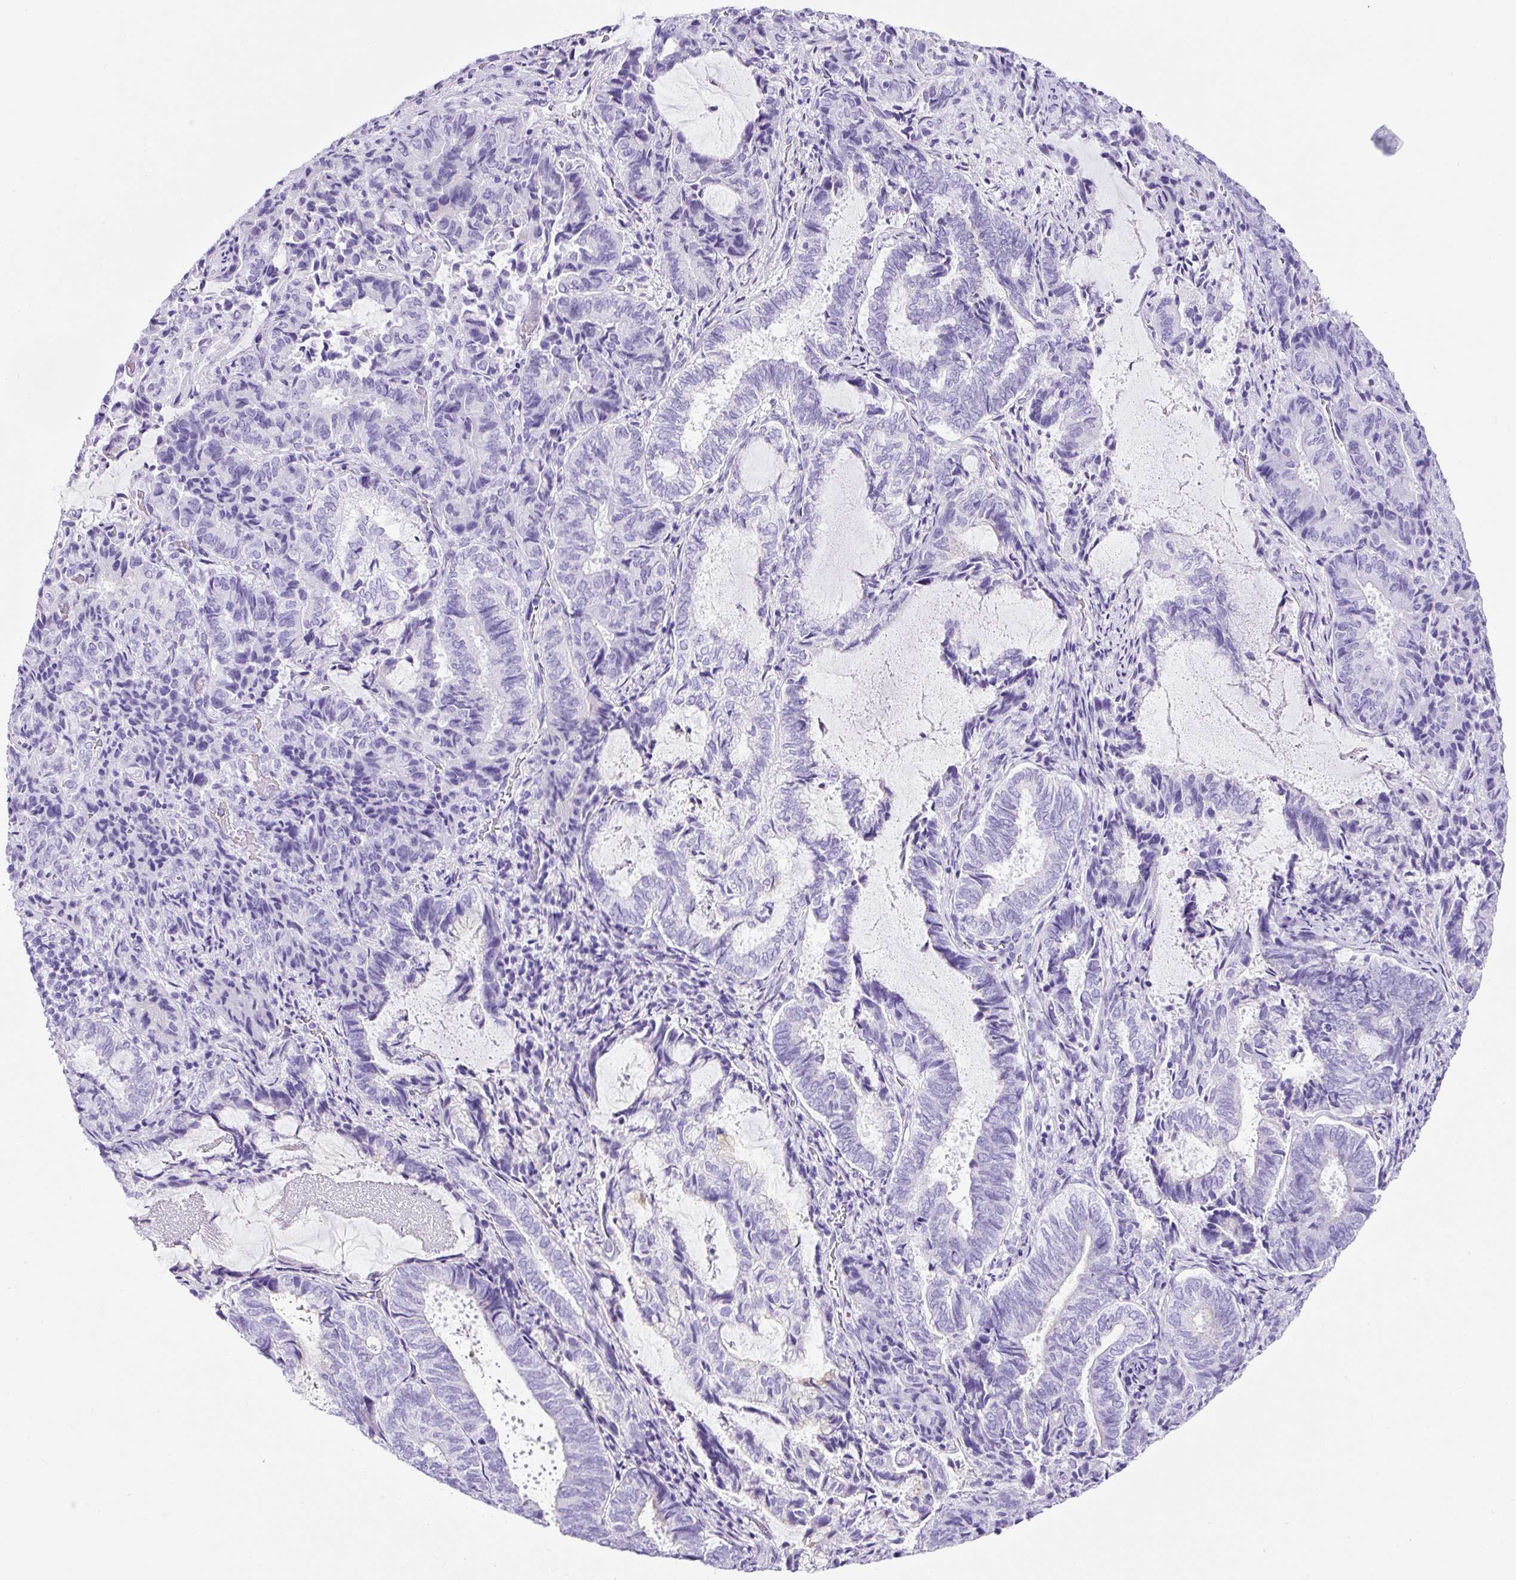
{"staining": {"intensity": "negative", "quantity": "none", "location": "none"}, "tissue": "endometrial cancer", "cell_type": "Tumor cells", "image_type": "cancer", "snomed": [{"axis": "morphology", "description": "Adenocarcinoma, NOS"}, {"axis": "topography", "description": "Endometrium"}], "caption": "Micrograph shows no protein positivity in tumor cells of endometrial adenocarcinoma tissue. (Stains: DAB (3,3'-diaminobenzidine) immunohistochemistry (IHC) with hematoxylin counter stain, Microscopy: brightfield microscopy at high magnification).", "gene": "TMEM200B", "patient": {"sex": "female", "age": 80}}